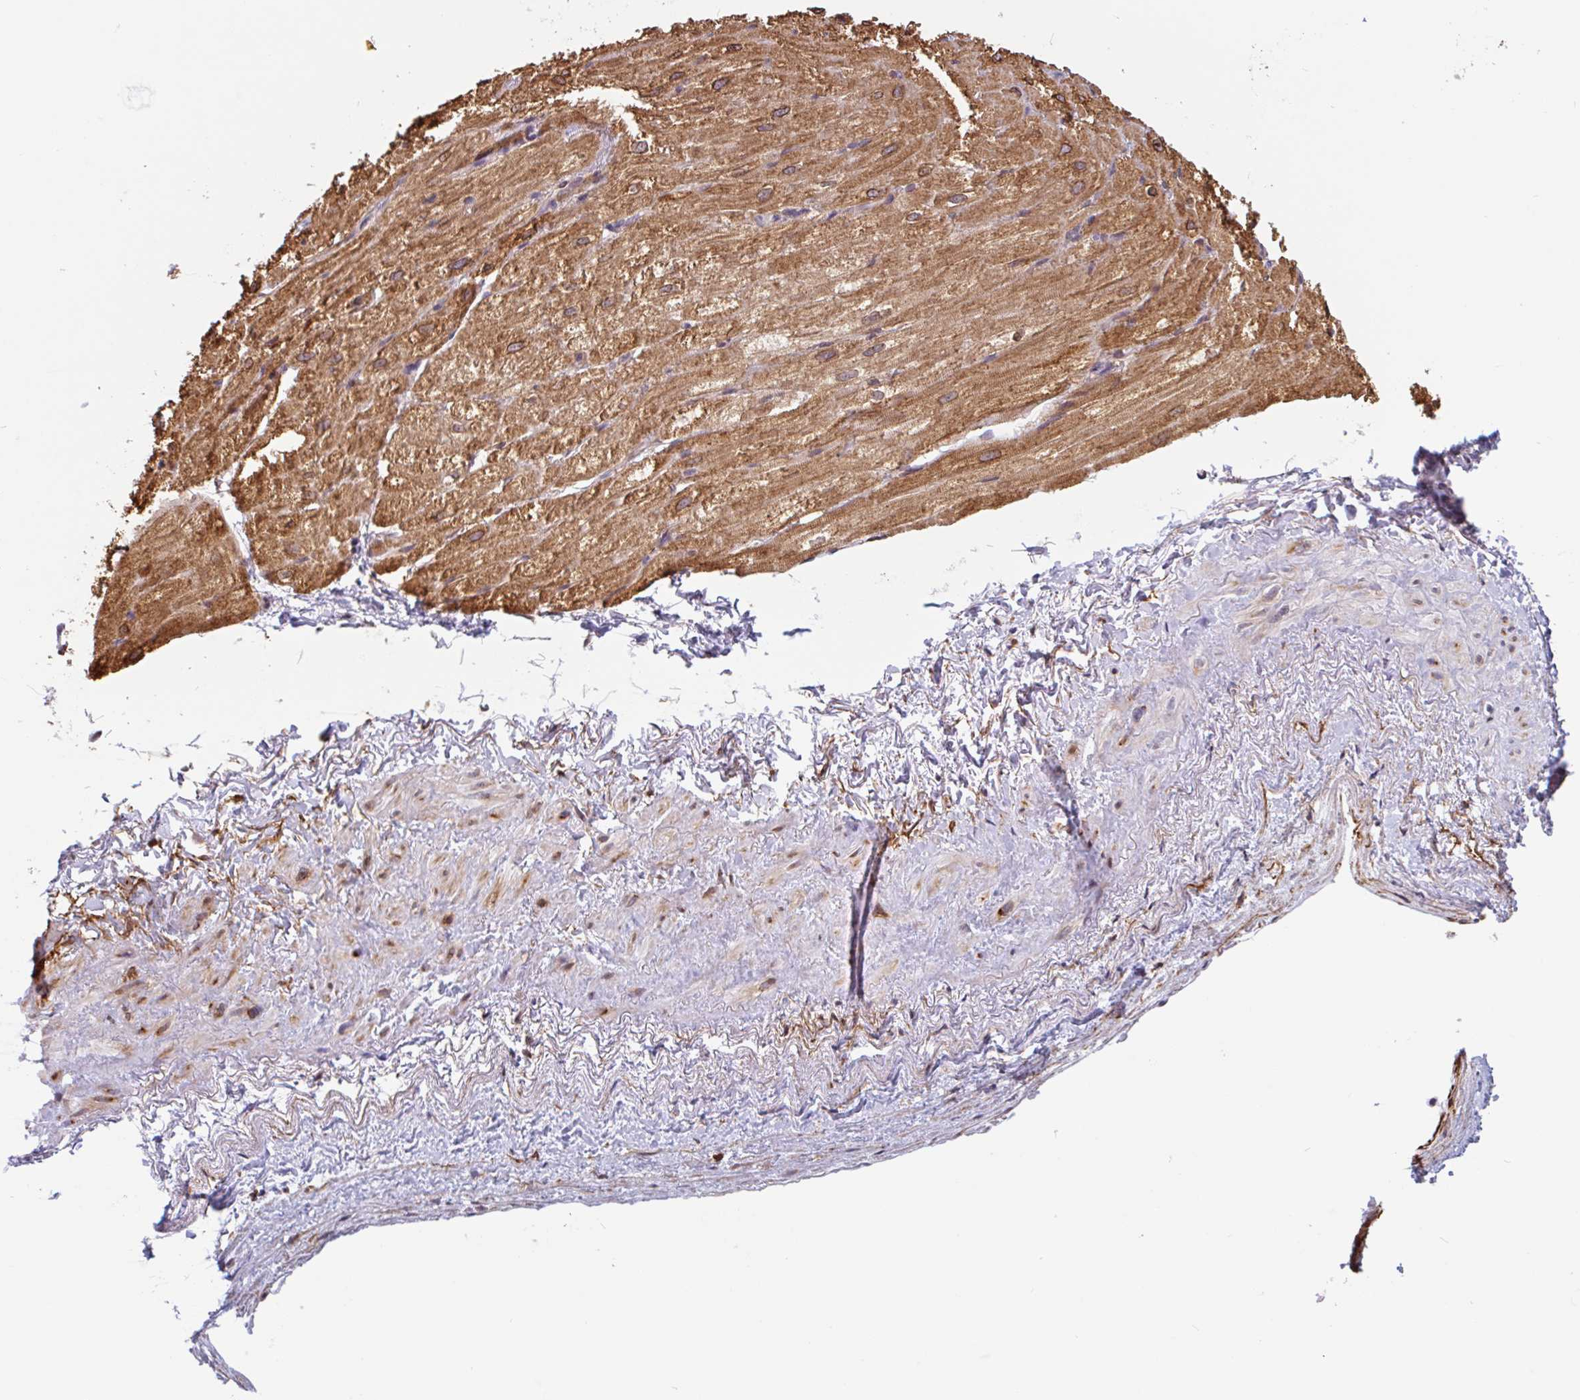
{"staining": {"intensity": "strong", "quantity": ">75%", "location": "cytoplasmic/membranous"}, "tissue": "heart muscle", "cell_type": "Cardiomyocytes", "image_type": "normal", "snomed": [{"axis": "morphology", "description": "Normal tissue, NOS"}, {"axis": "topography", "description": "Heart"}], "caption": "This is a micrograph of immunohistochemistry staining of benign heart muscle, which shows strong staining in the cytoplasmic/membranous of cardiomyocytes.", "gene": "TMEM119", "patient": {"sex": "male", "age": 62}}